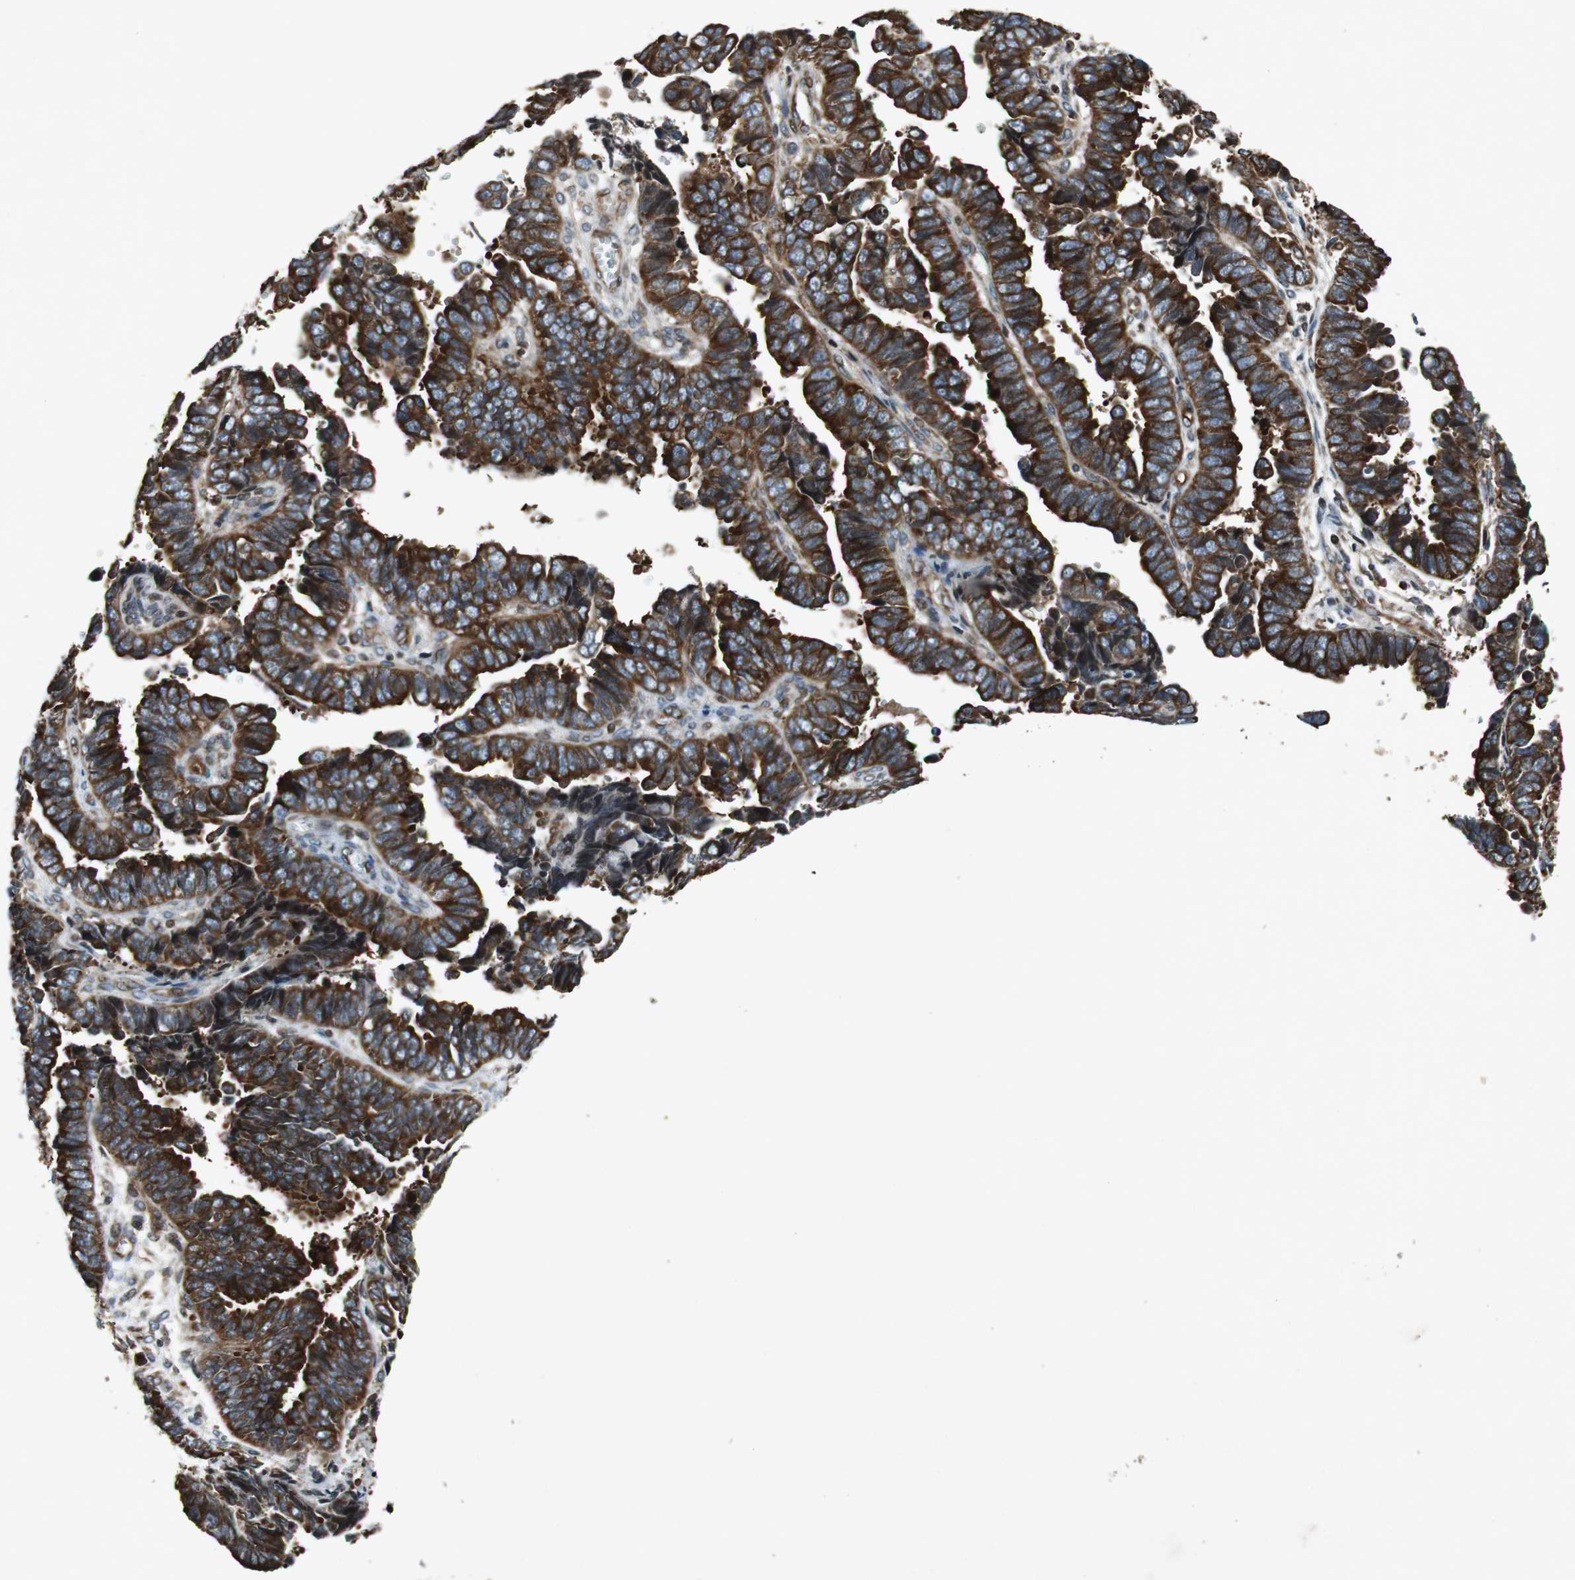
{"staining": {"intensity": "strong", "quantity": ">75%", "location": "cytoplasmic/membranous"}, "tissue": "endometrial cancer", "cell_type": "Tumor cells", "image_type": "cancer", "snomed": [{"axis": "morphology", "description": "Adenocarcinoma, NOS"}, {"axis": "topography", "description": "Endometrium"}], "caption": "Immunohistochemical staining of endometrial cancer (adenocarcinoma) reveals high levels of strong cytoplasmic/membranous protein staining in approximately >75% of tumor cells.", "gene": "TUBA4A", "patient": {"sex": "female", "age": 75}}